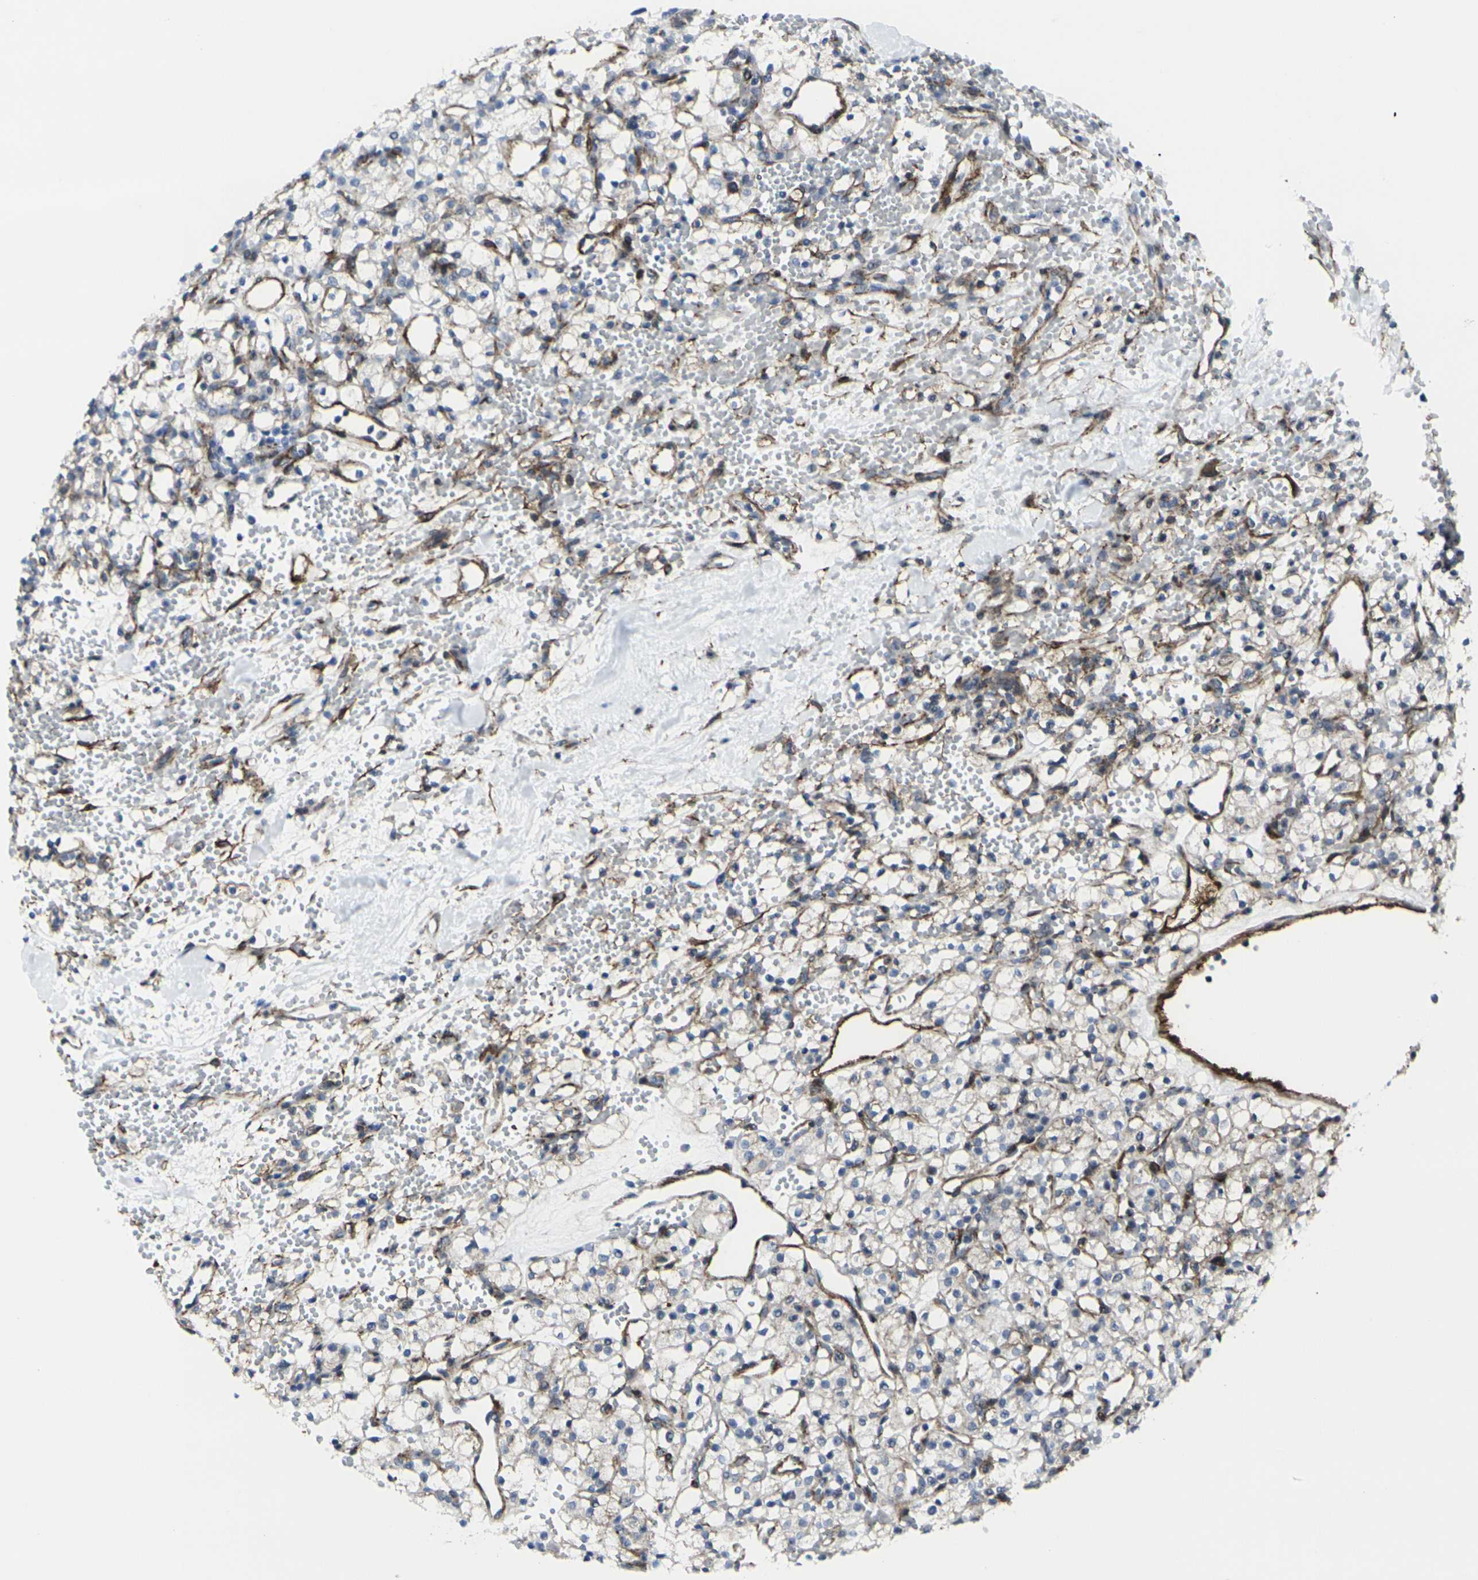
{"staining": {"intensity": "negative", "quantity": "none", "location": "none"}, "tissue": "renal cancer", "cell_type": "Tumor cells", "image_type": "cancer", "snomed": [{"axis": "morphology", "description": "Adenocarcinoma, NOS"}, {"axis": "topography", "description": "Kidney"}], "caption": "Tumor cells are negative for protein expression in human renal cancer (adenocarcinoma).", "gene": "CDH11", "patient": {"sex": "female", "age": 60}}